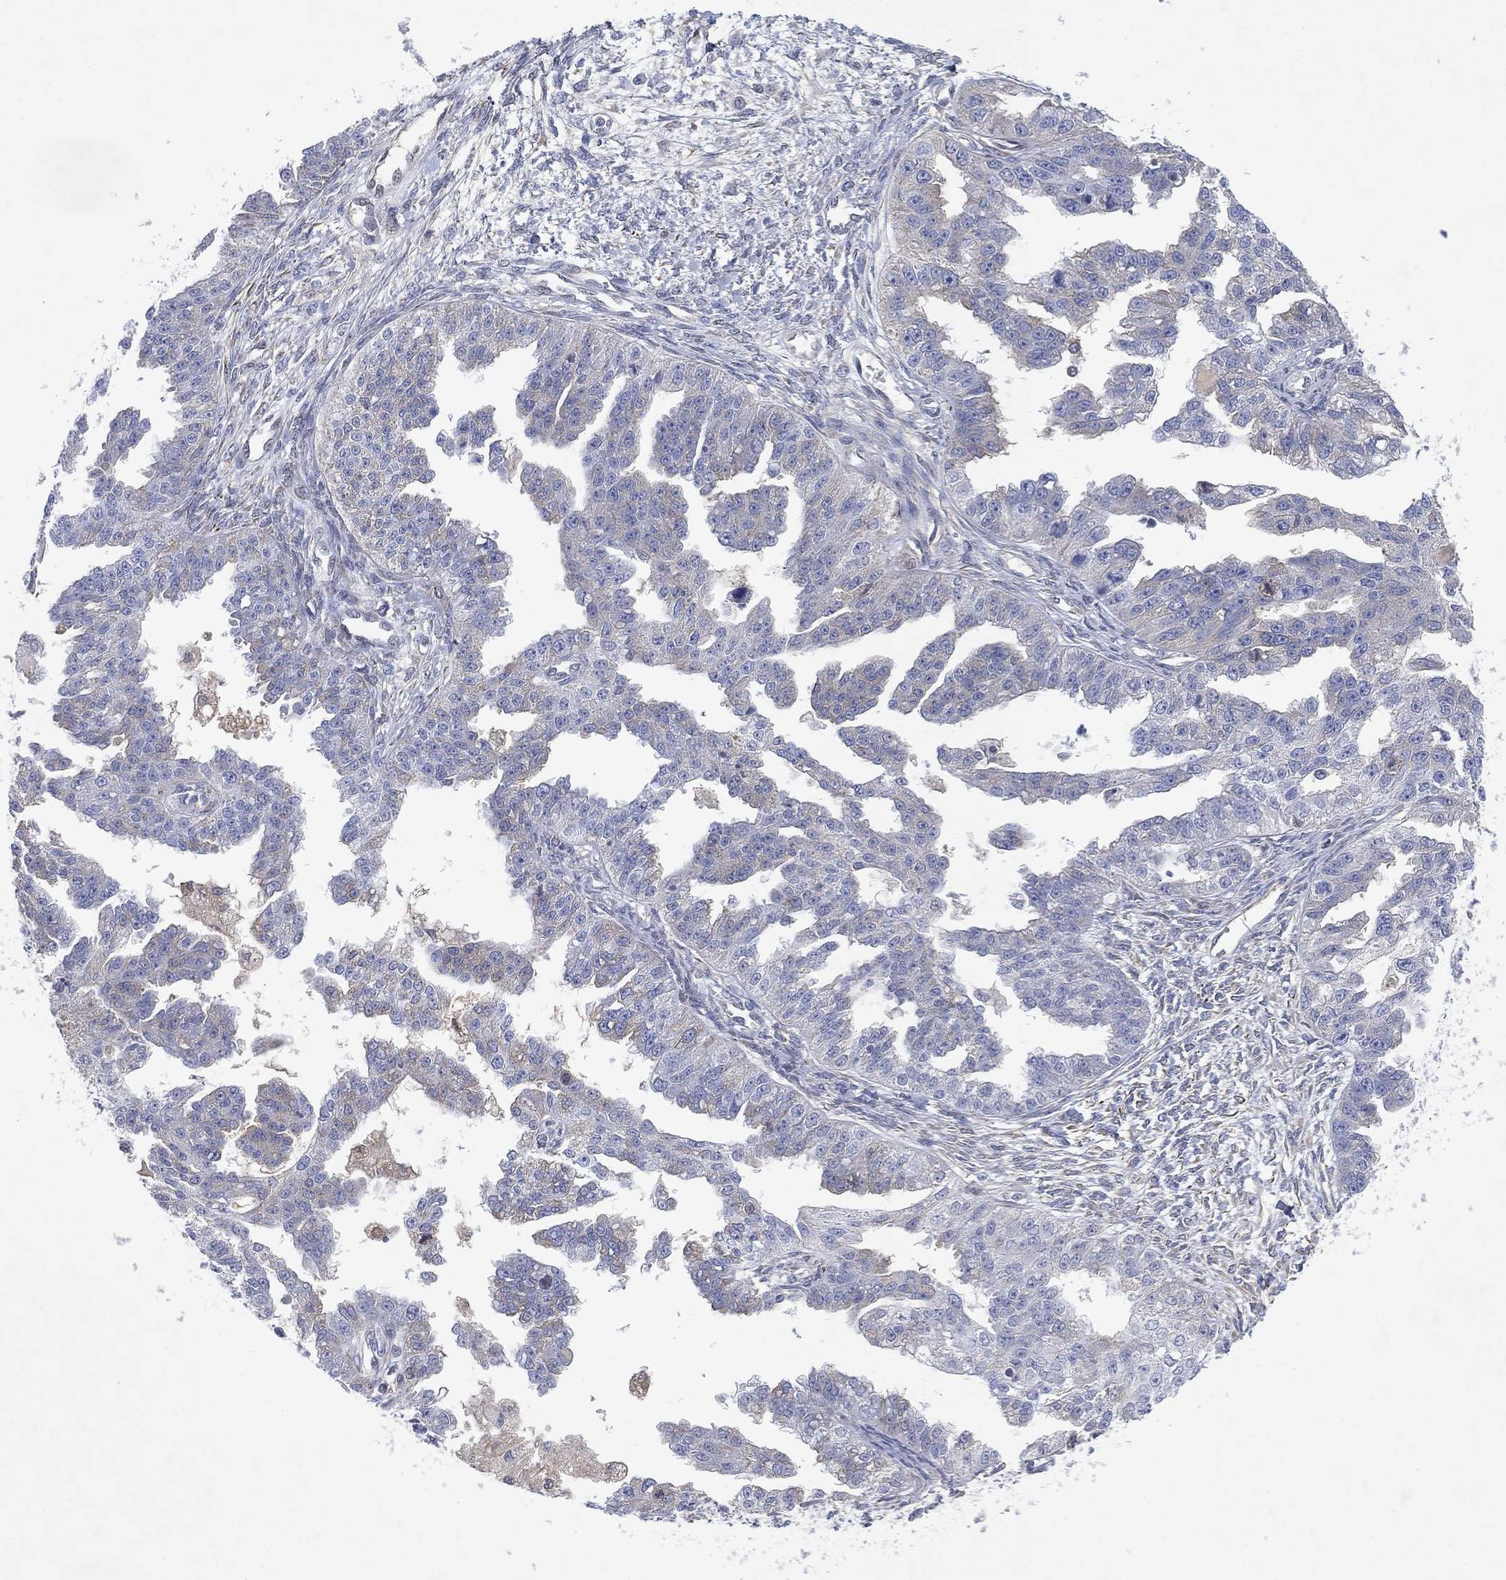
{"staining": {"intensity": "negative", "quantity": "none", "location": "none"}, "tissue": "ovarian cancer", "cell_type": "Tumor cells", "image_type": "cancer", "snomed": [{"axis": "morphology", "description": "Cystadenocarcinoma, serous, NOS"}, {"axis": "topography", "description": "Ovary"}], "caption": "Immunohistochemistry of ovarian cancer (serous cystadenocarcinoma) demonstrates no expression in tumor cells. Brightfield microscopy of immunohistochemistry stained with DAB (3,3'-diaminobenzidine) (brown) and hematoxylin (blue), captured at high magnification.", "gene": "FLI1", "patient": {"sex": "female", "age": 58}}